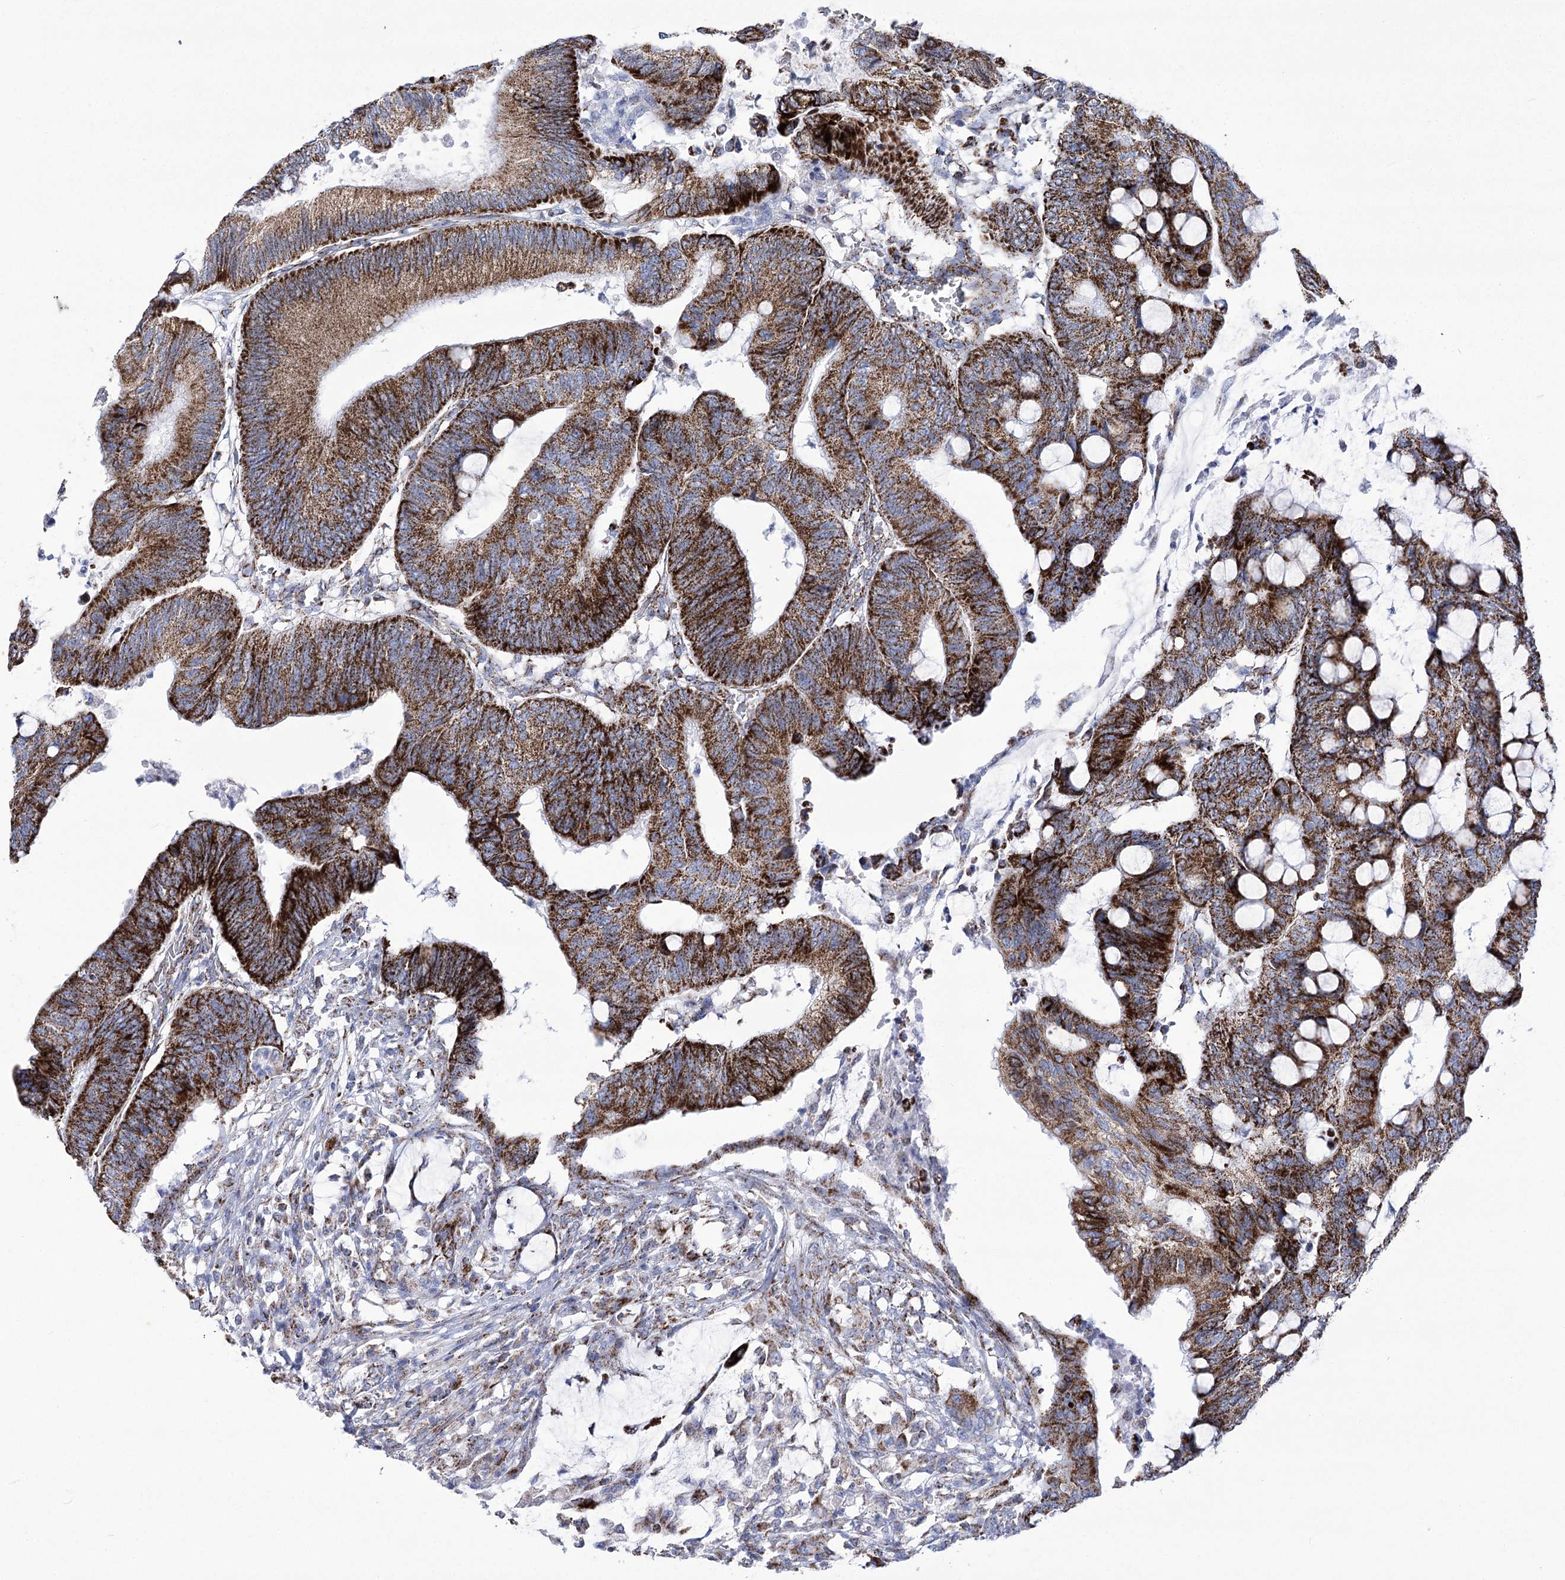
{"staining": {"intensity": "strong", "quantity": ">75%", "location": "cytoplasmic/membranous"}, "tissue": "colorectal cancer", "cell_type": "Tumor cells", "image_type": "cancer", "snomed": [{"axis": "morphology", "description": "Normal tissue, NOS"}, {"axis": "morphology", "description": "Adenocarcinoma, NOS"}, {"axis": "topography", "description": "Rectum"}, {"axis": "topography", "description": "Peripheral nerve tissue"}], "caption": "A high amount of strong cytoplasmic/membranous staining is seen in about >75% of tumor cells in colorectal cancer (adenocarcinoma) tissue.", "gene": "PDHB", "patient": {"sex": "male", "age": 92}}